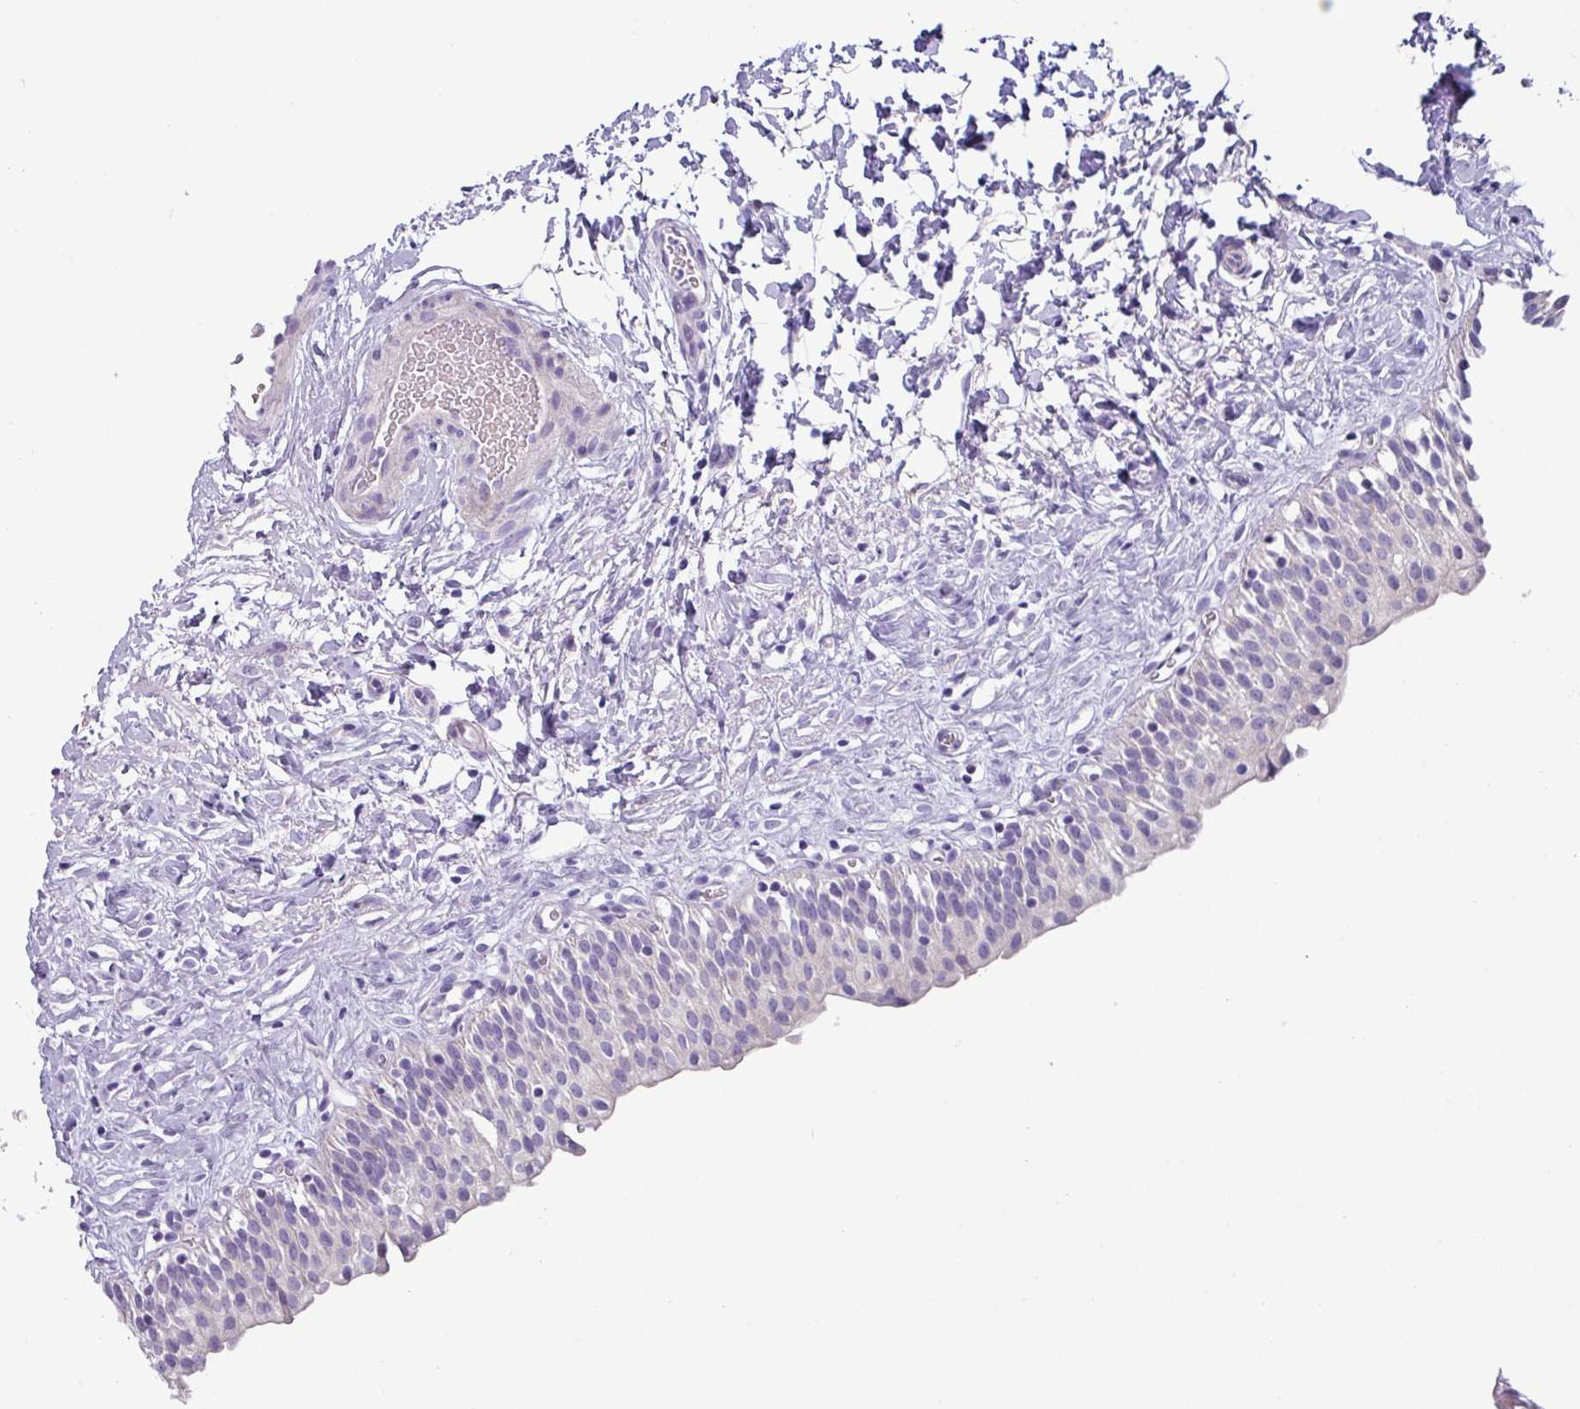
{"staining": {"intensity": "negative", "quantity": "none", "location": "none"}, "tissue": "urinary bladder", "cell_type": "Urothelial cells", "image_type": "normal", "snomed": [{"axis": "morphology", "description": "Normal tissue, NOS"}, {"axis": "topography", "description": "Urinary bladder"}], "caption": "Immunohistochemistry photomicrograph of unremarkable urinary bladder stained for a protein (brown), which exhibits no staining in urothelial cells. The staining was performed using DAB to visualize the protein expression in brown, while the nuclei were stained in blue with hematoxylin (Magnification: 20x).", "gene": "RGS16", "patient": {"sex": "male", "age": 51}}